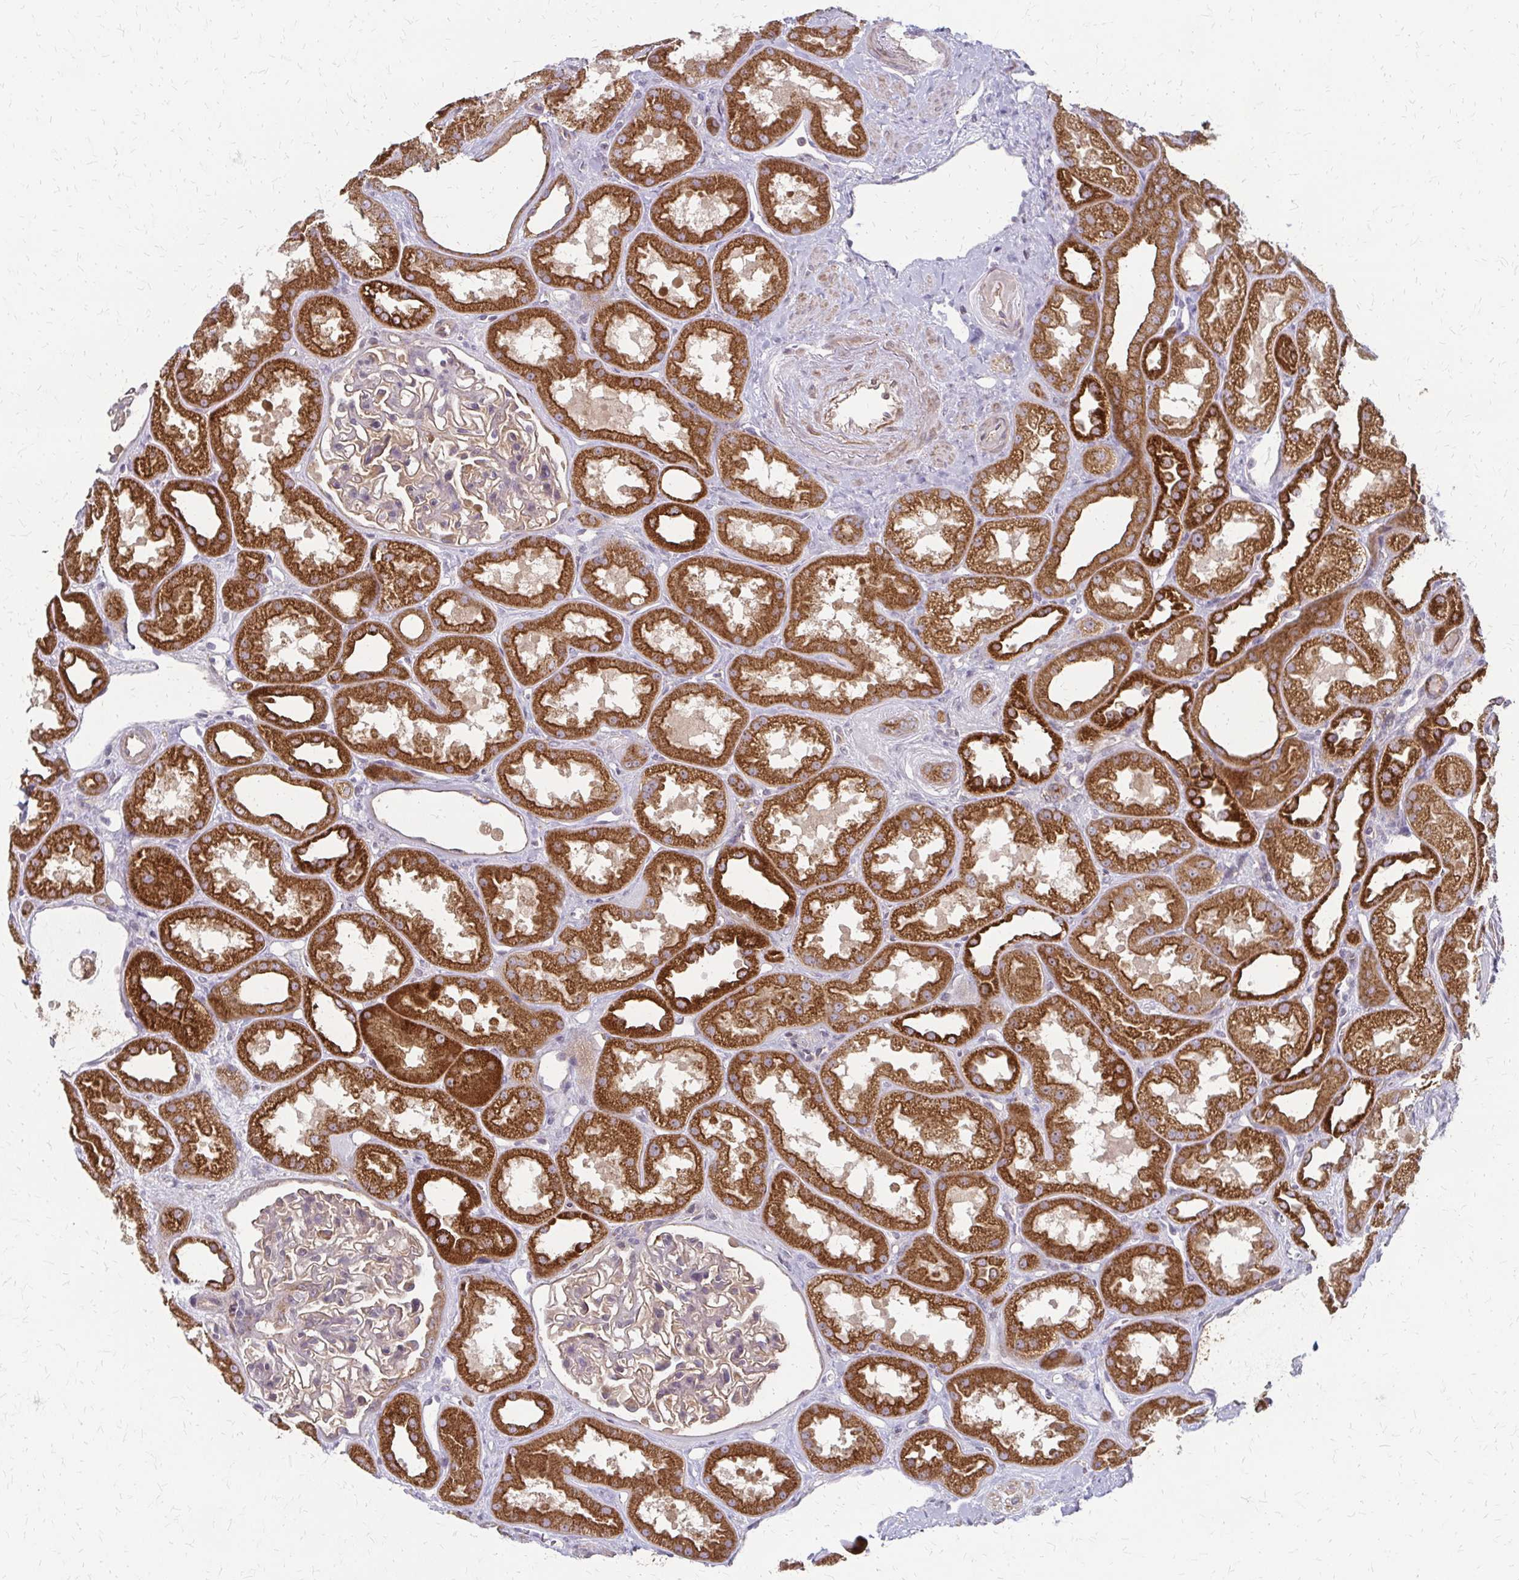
{"staining": {"intensity": "weak", "quantity": "25%-75%", "location": "cytoplasmic/membranous"}, "tissue": "kidney", "cell_type": "Cells in glomeruli", "image_type": "normal", "snomed": [{"axis": "morphology", "description": "Normal tissue, NOS"}, {"axis": "topography", "description": "Kidney"}], "caption": "A high-resolution histopathology image shows IHC staining of unremarkable kidney, which demonstrates weak cytoplasmic/membranous staining in about 25%-75% of cells in glomeruli. (DAB = brown stain, brightfield microscopy at high magnification).", "gene": "ZNF383", "patient": {"sex": "male", "age": 61}}